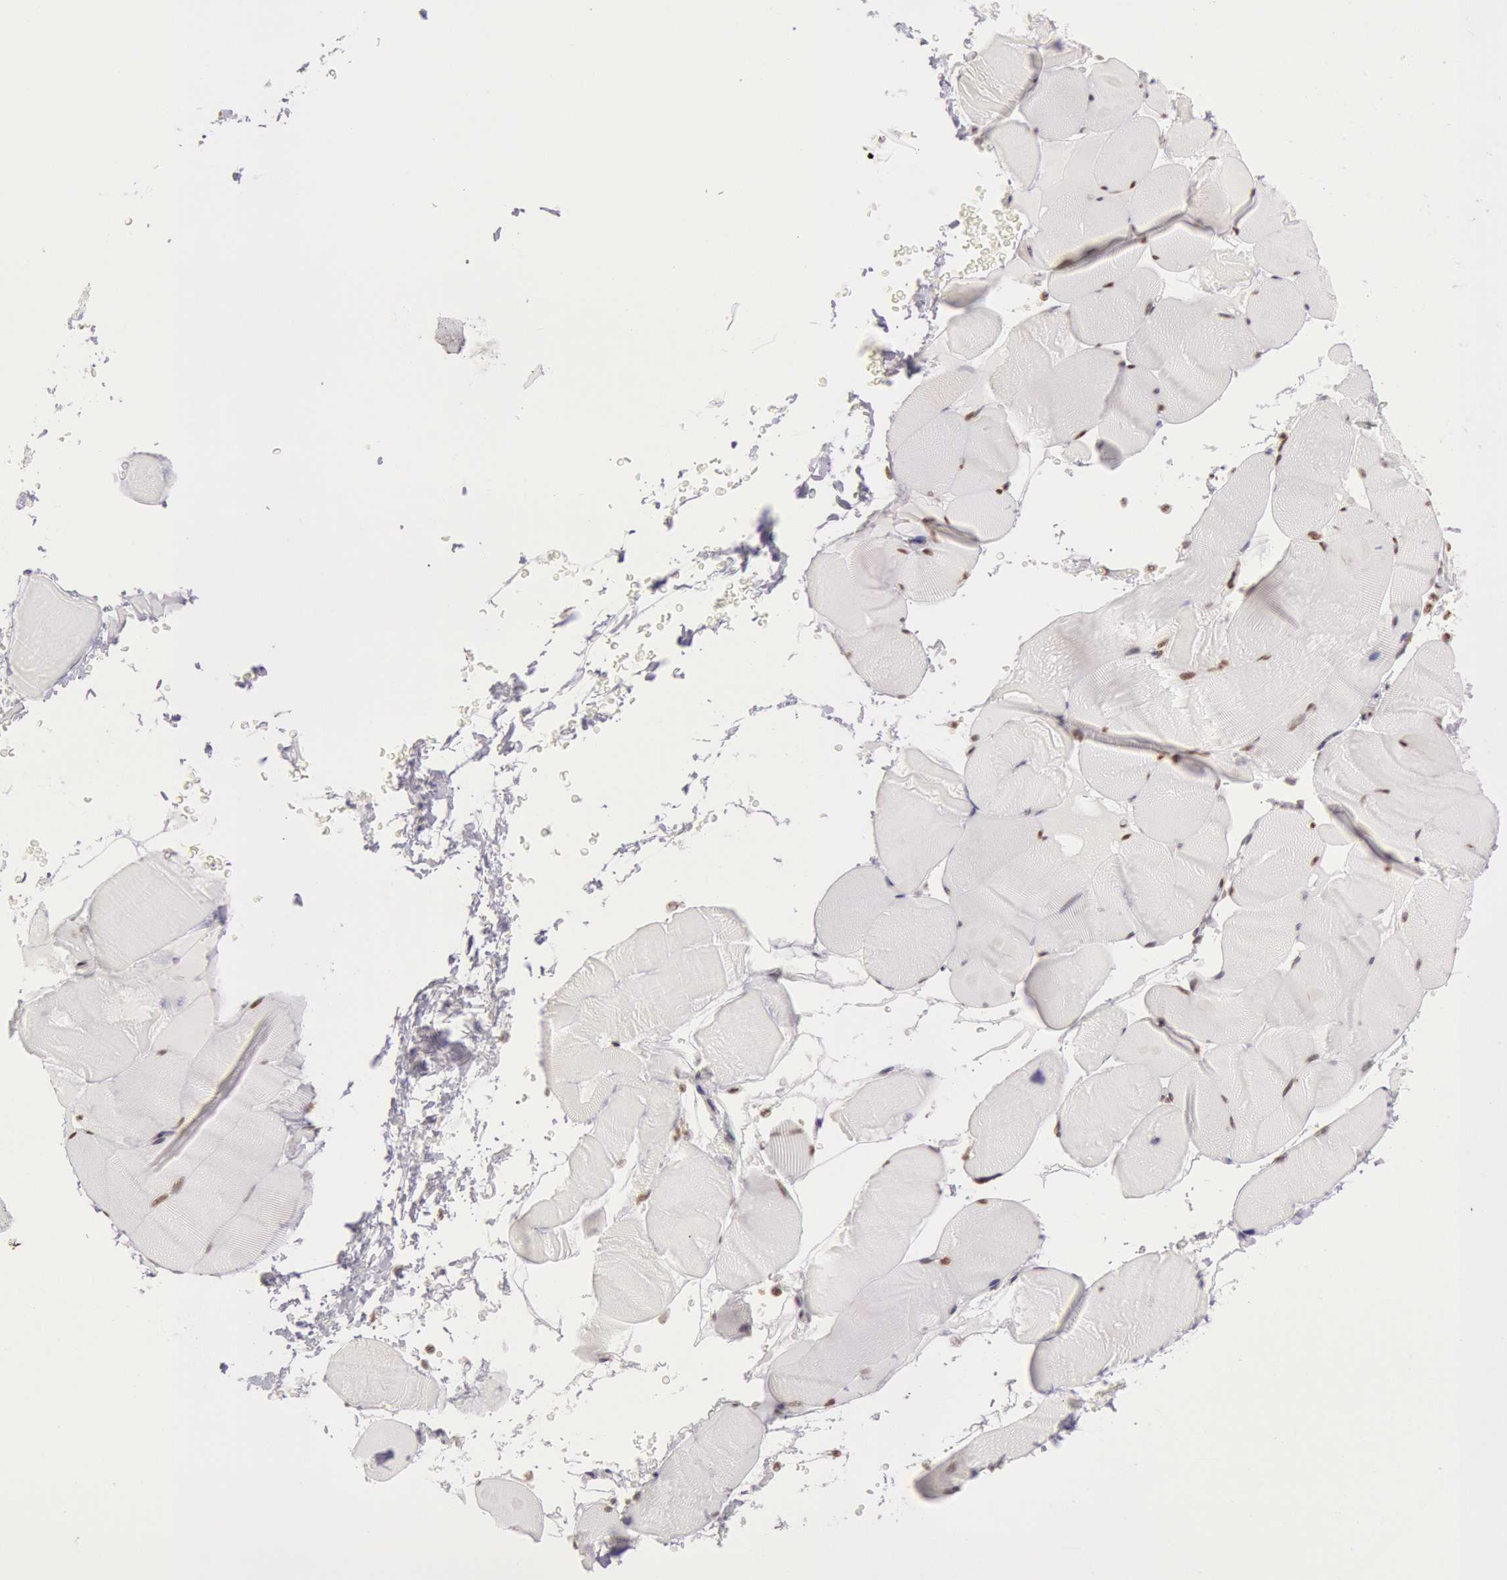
{"staining": {"intensity": "moderate", "quantity": "25%-75%", "location": "nuclear"}, "tissue": "skeletal muscle", "cell_type": "Myocytes", "image_type": "normal", "snomed": [{"axis": "morphology", "description": "Normal tissue, NOS"}, {"axis": "topography", "description": "Skeletal muscle"}], "caption": "Immunohistochemical staining of benign human skeletal muscle displays 25%-75% levels of moderate nuclear protein positivity in about 25%-75% of myocytes.", "gene": "ESS2", "patient": {"sex": "male", "age": 62}}